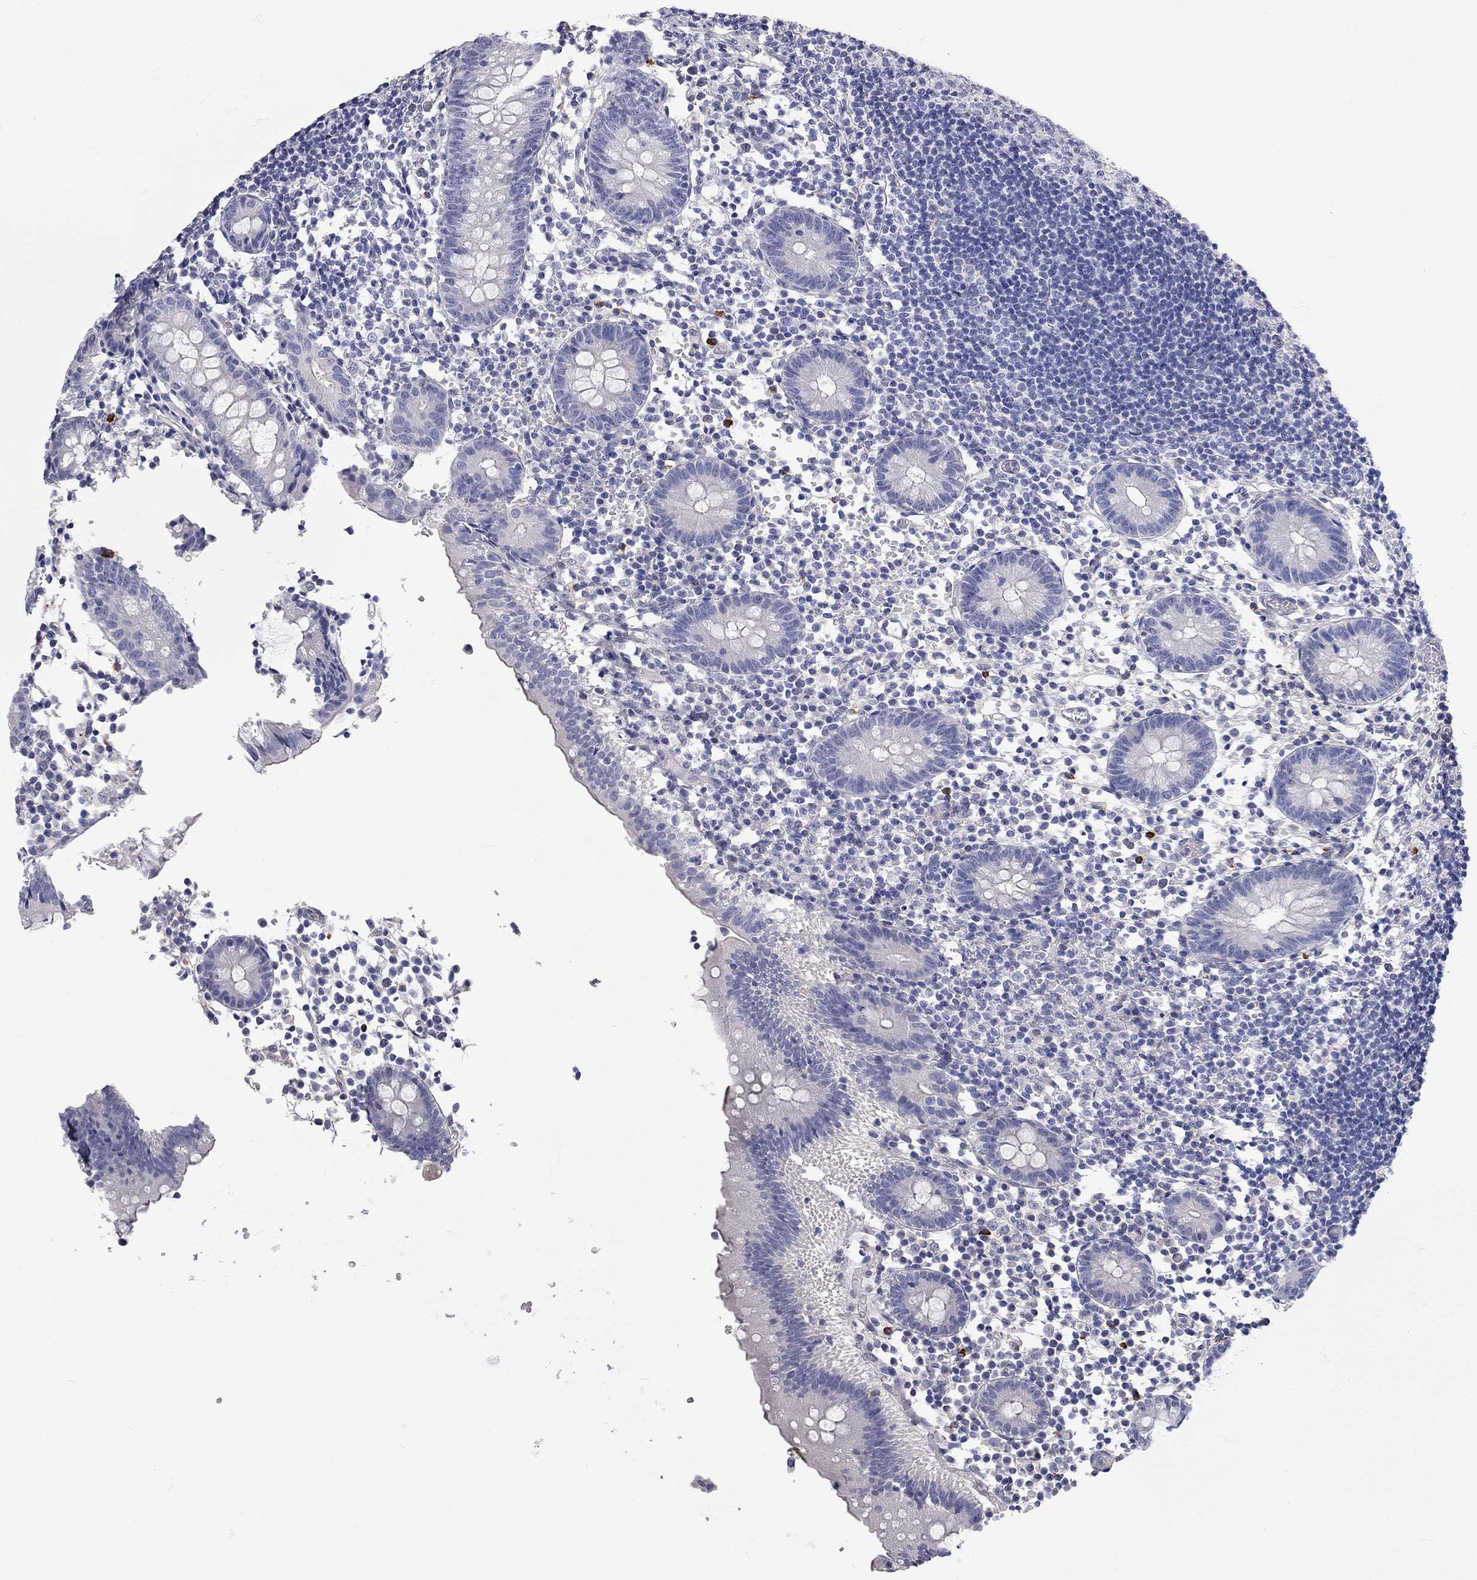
{"staining": {"intensity": "negative", "quantity": "none", "location": "none"}, "tissue": "appendix", "cell_type": "Glandular cells", "image_type": "normal", "snomed": [{"axis": "morphology", "description": "Normal tissue, NOS"}, {"axis": "topography", "description": "Appendix"}], "caption": "The micrograph demonstrates no significant positivity in glandular cells of appendix. (Stains: DAB immunohistochemistry (IHC) with hematoxylin counter stain, Microscopy: brightfield microscopy at high magnification).", "gene": "C10orf90", "patient": {"sex": "female", "age": 40}}